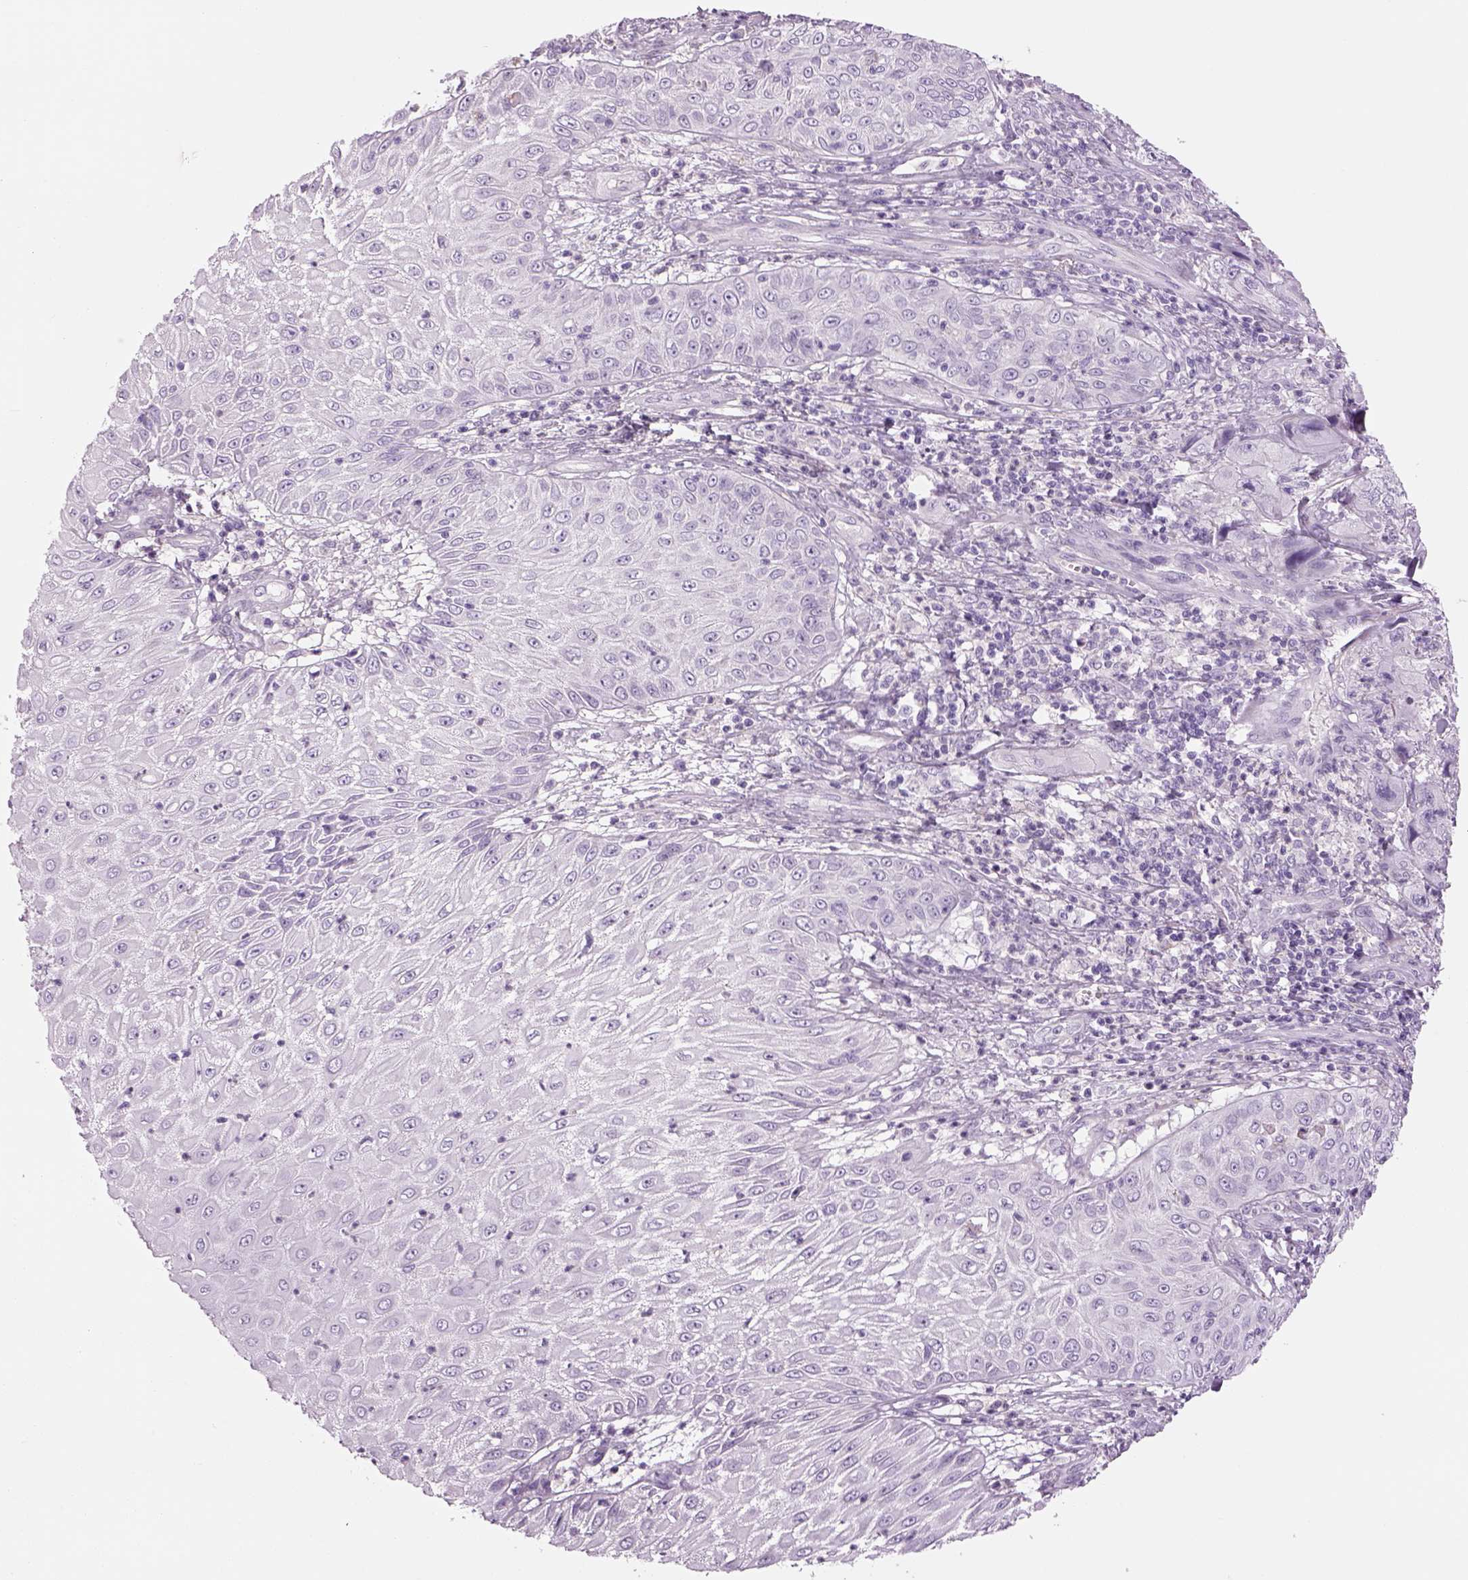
{"staining": {"intensity": "negative", "quantity": "none", "location": "none"}, "tissue": "skin cancer", "cell_type": "Tumor cells", "image_type": "cancer", "snomed": [{"axis": "morphology", "description": "Squamous cell carcinoma, NOS"}, {"axis": "topography", "description": "Skin"}, {"axis": "topography", "description": "Subcutis"}], "caption": "Squamous cell carcinoma (skin) was stained to show a protein in brown. There is no significant expression in tumor cells.", "gene": "MDH1B", "patient": {"sex": "male", "age": 73}}